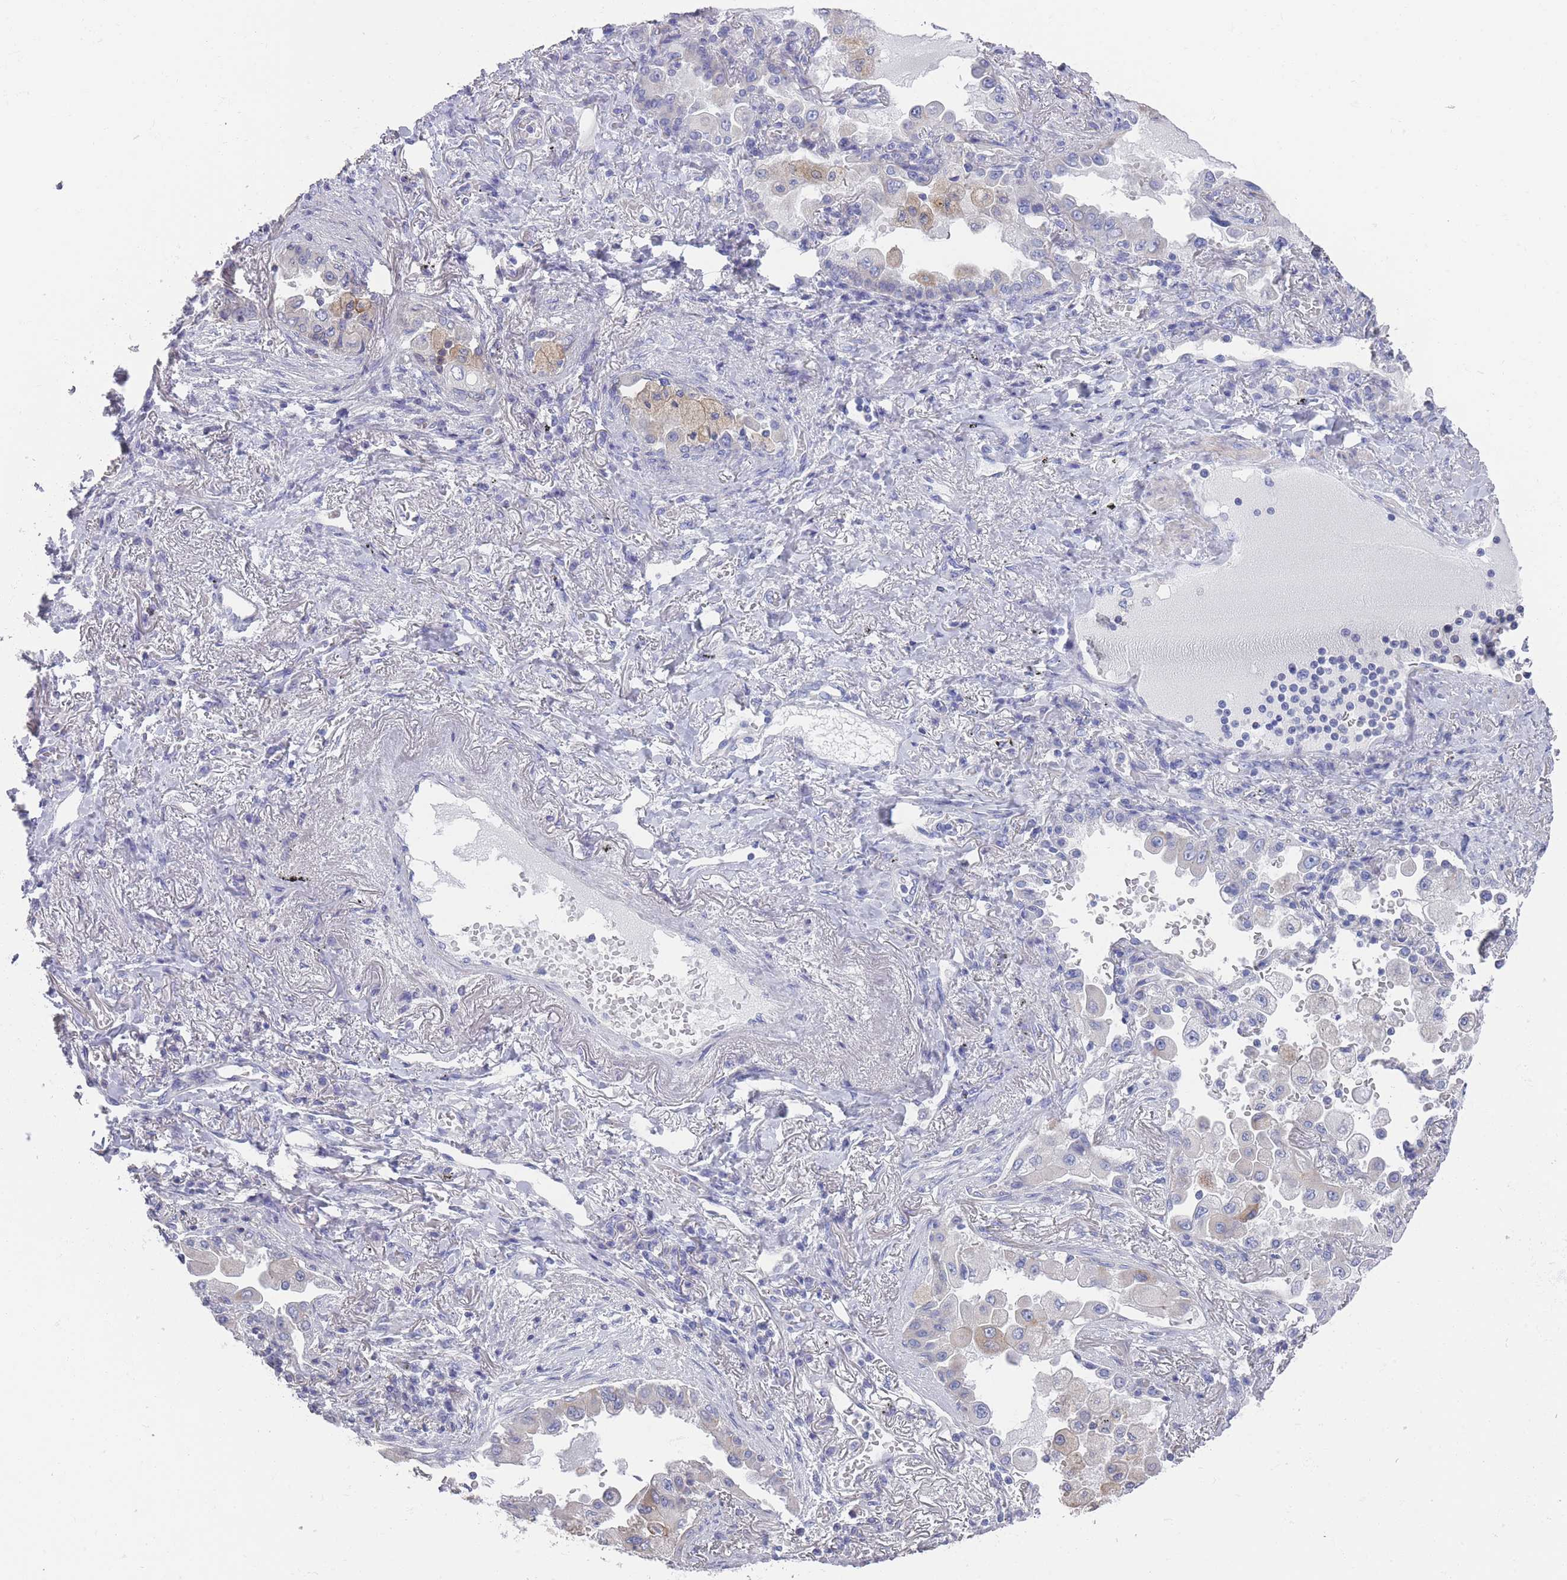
{"staining": {"intensity": "negative", "quantity": "none", "location": "none"}, "tissue": "lung cancer", "cell_type": "Tumor cells", "image_type": "cancer", "snomed": [{"axis": "morphology", "description": "Squamous cell carcinoma, NOS"}, {"axis": "topography", "description": "Lung"}], "caption": "IHC histopathology image of human lung cancer (squamous cell carcinoma) stained for a protein (brown), which demonstrates no expression in tumor cells.", "gene": "SCCPDH", "patient": {"sex": "male", "age": 74}}